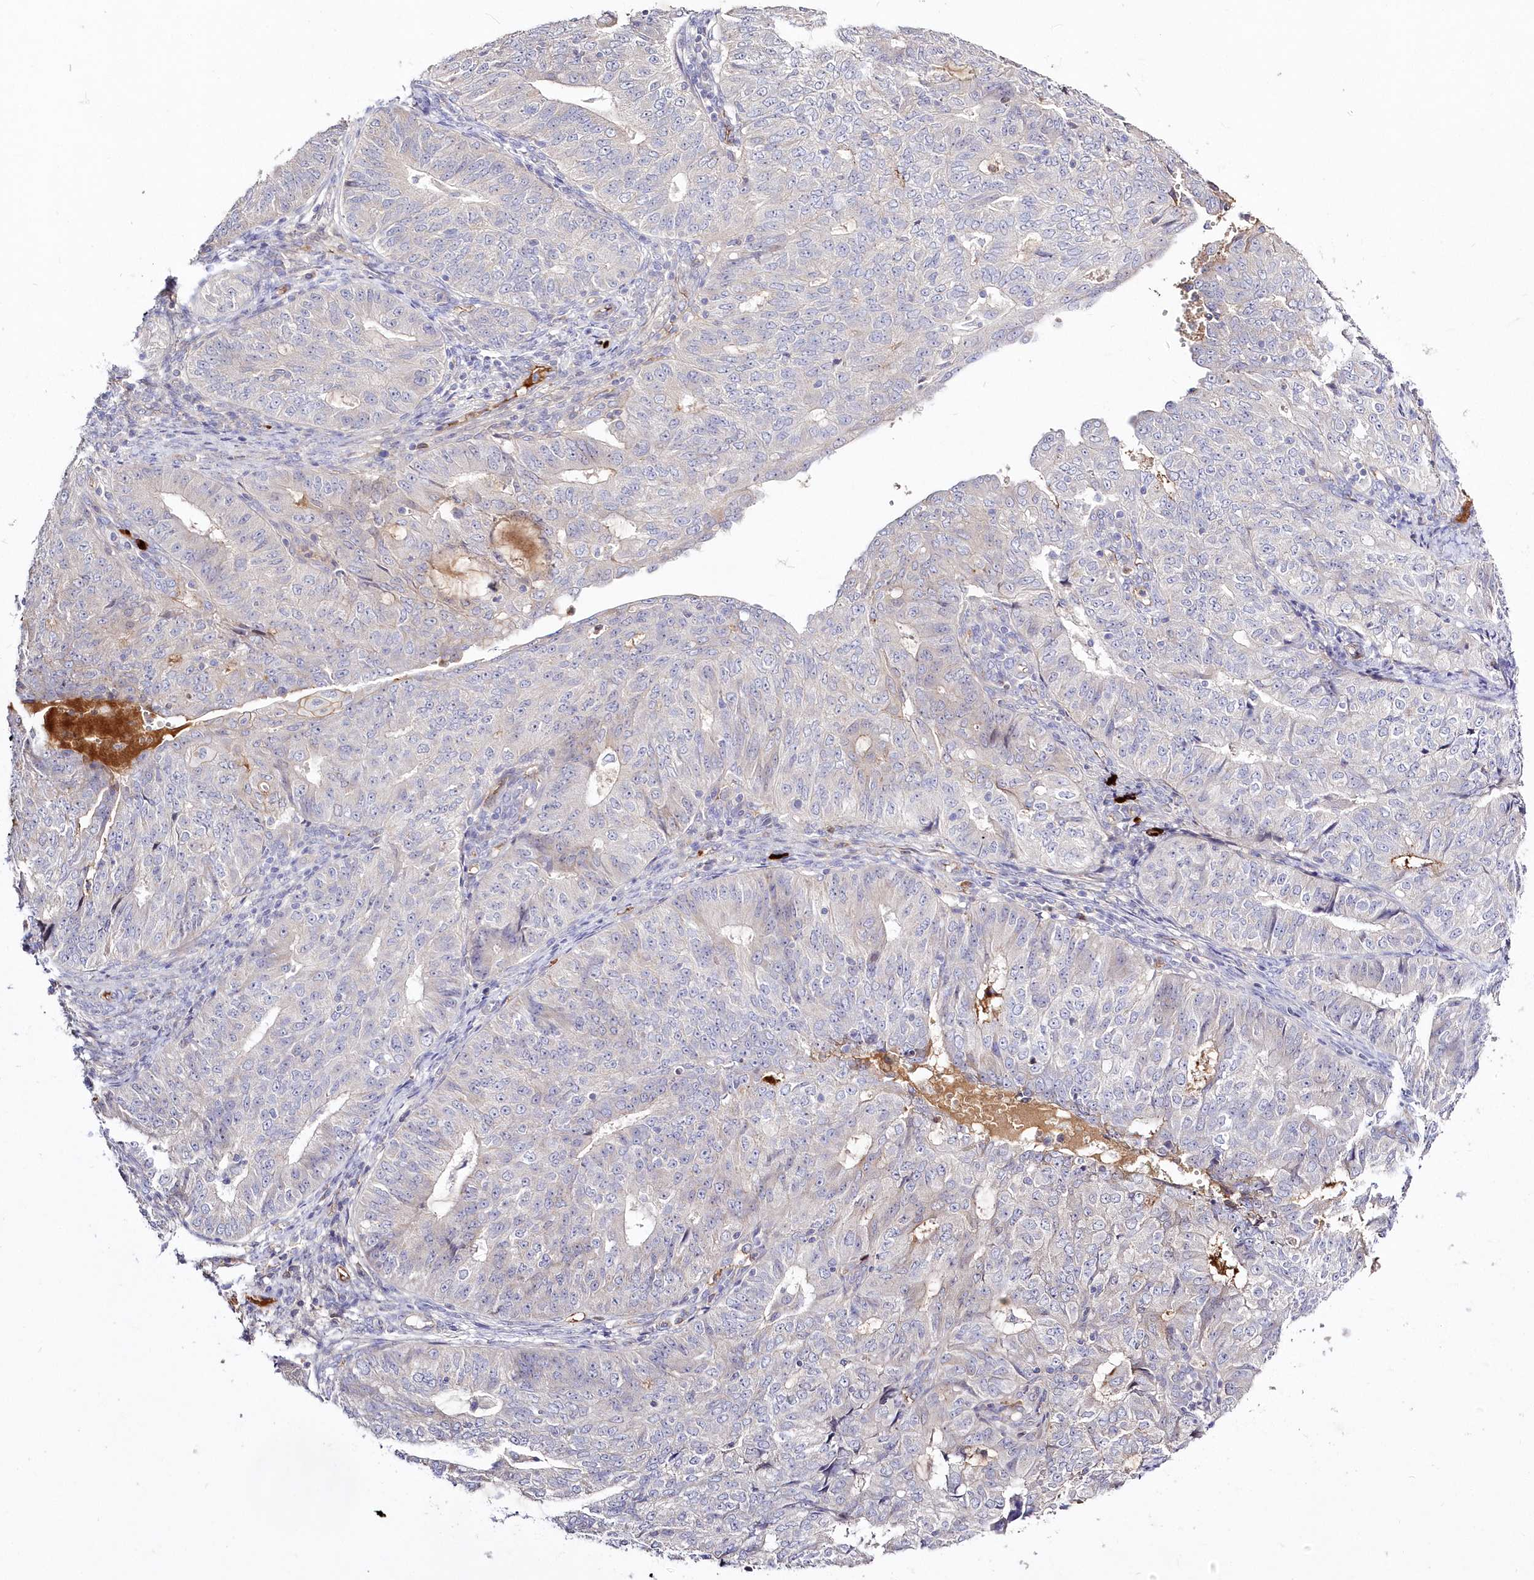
{"staining": {"intensity": "negative", "quantity": "none", "location": "none"}, "tissue": "endometrial cancer", "cell_type": "Tumor cells", "image_type": "cancer", "snomed": [{"axis": "morphology", "description": "Adenocarcinoma, NOS"}, {"axis": "topography", "description": "Endometrium"}], "caption": "Image shows no protein staining in tumor cells of endometrial cancer (adenocarcinoma) tissue.", "gene": "WBP1L", "patient": {"sex": "female", "age": 32}}